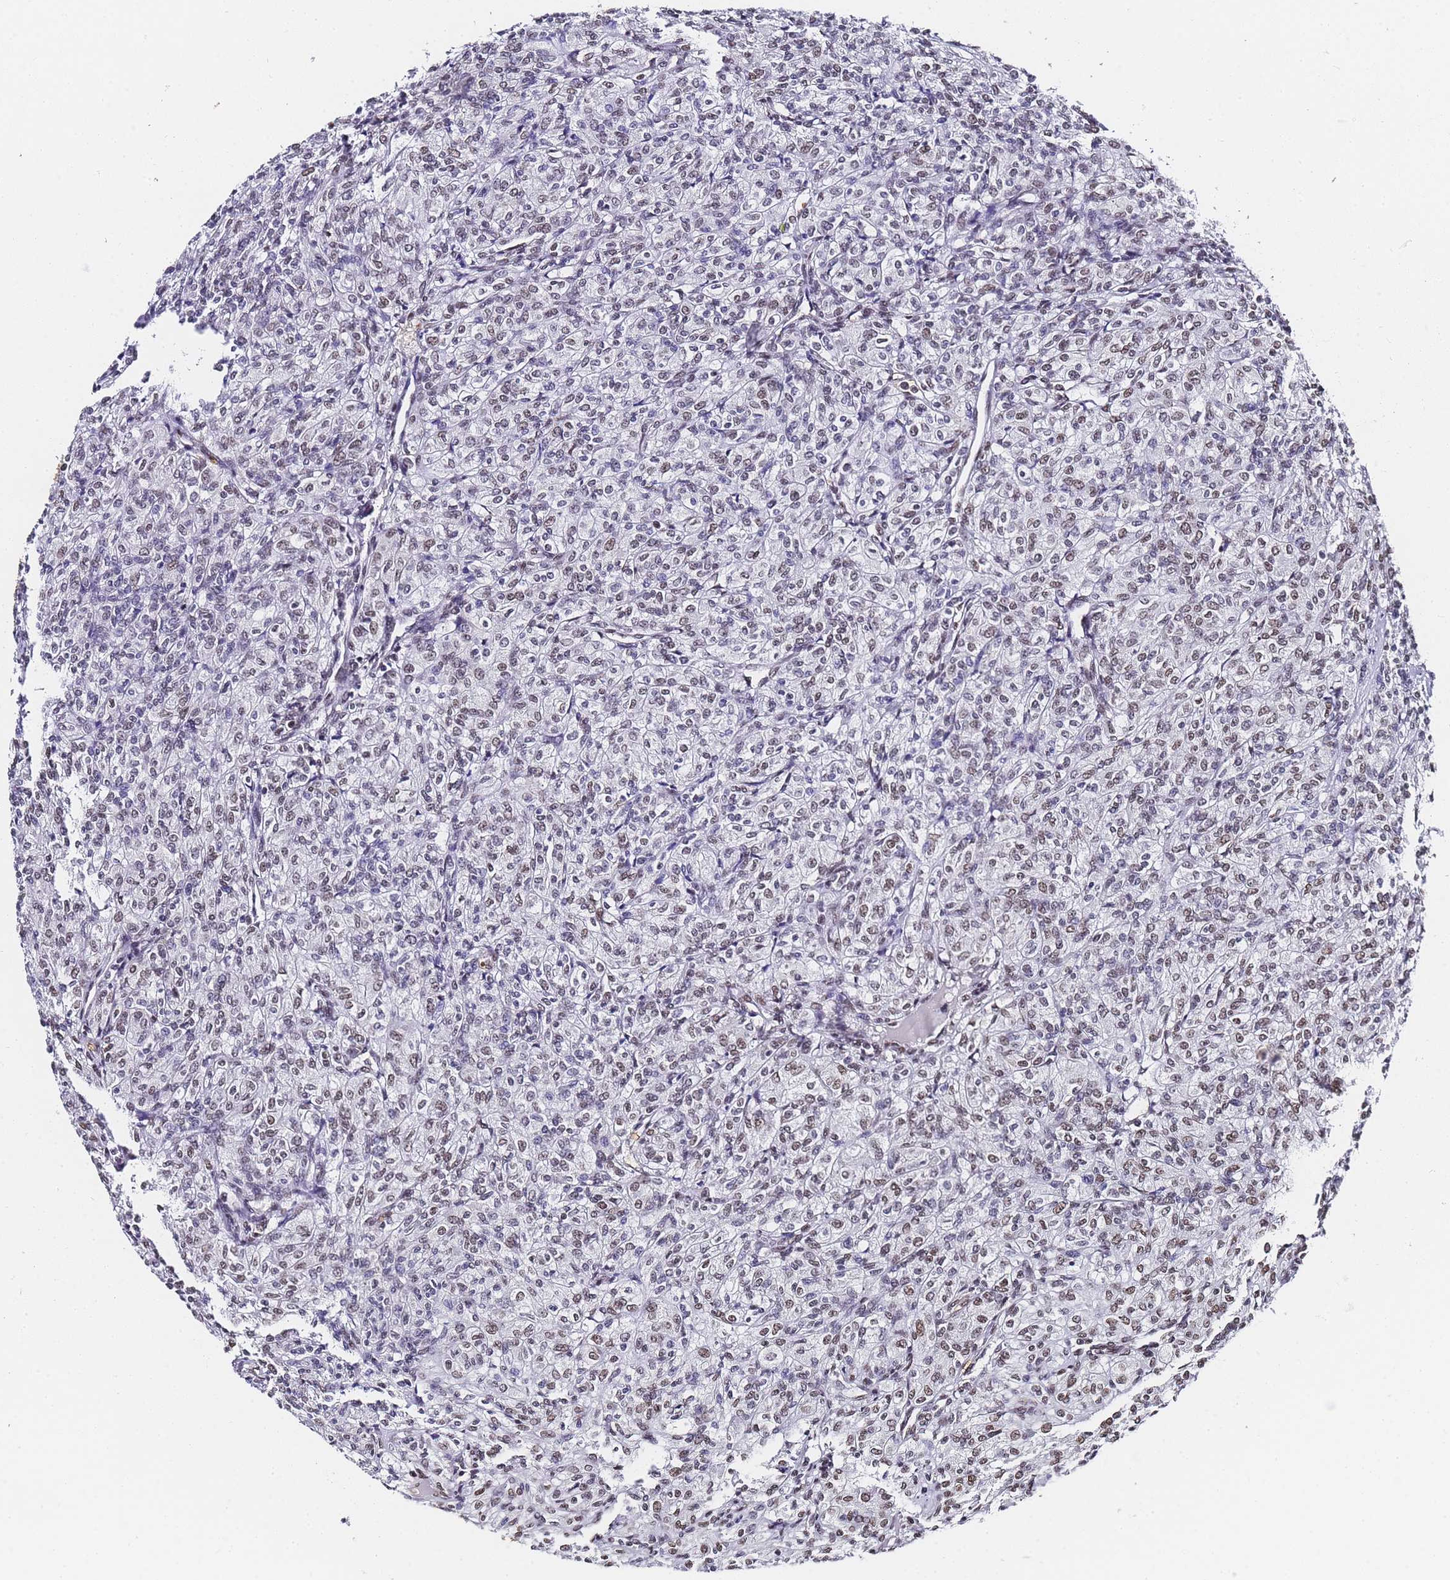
{"staining": {"intensity": "weak", "quantity": "25%-75%", "location": "nuclear"}, "tissue": "renal cancer", "cell_type": "Tumor cells", "image_type": "cancer", "snomed": [{"axis": "morphology", "description": "Adenocarcinoma, NOS"}, {"axis": "topography", "description": "Kidney"}], "caption": "The histopathology image exhibits immunohistochemical staining of renal adenocarcinoma. There is weak nuclear staining is seen in approximately 25%-75% of tumor cells.", "gene": "POLR1A", "patient": {"sex": "male", "age": 77}}